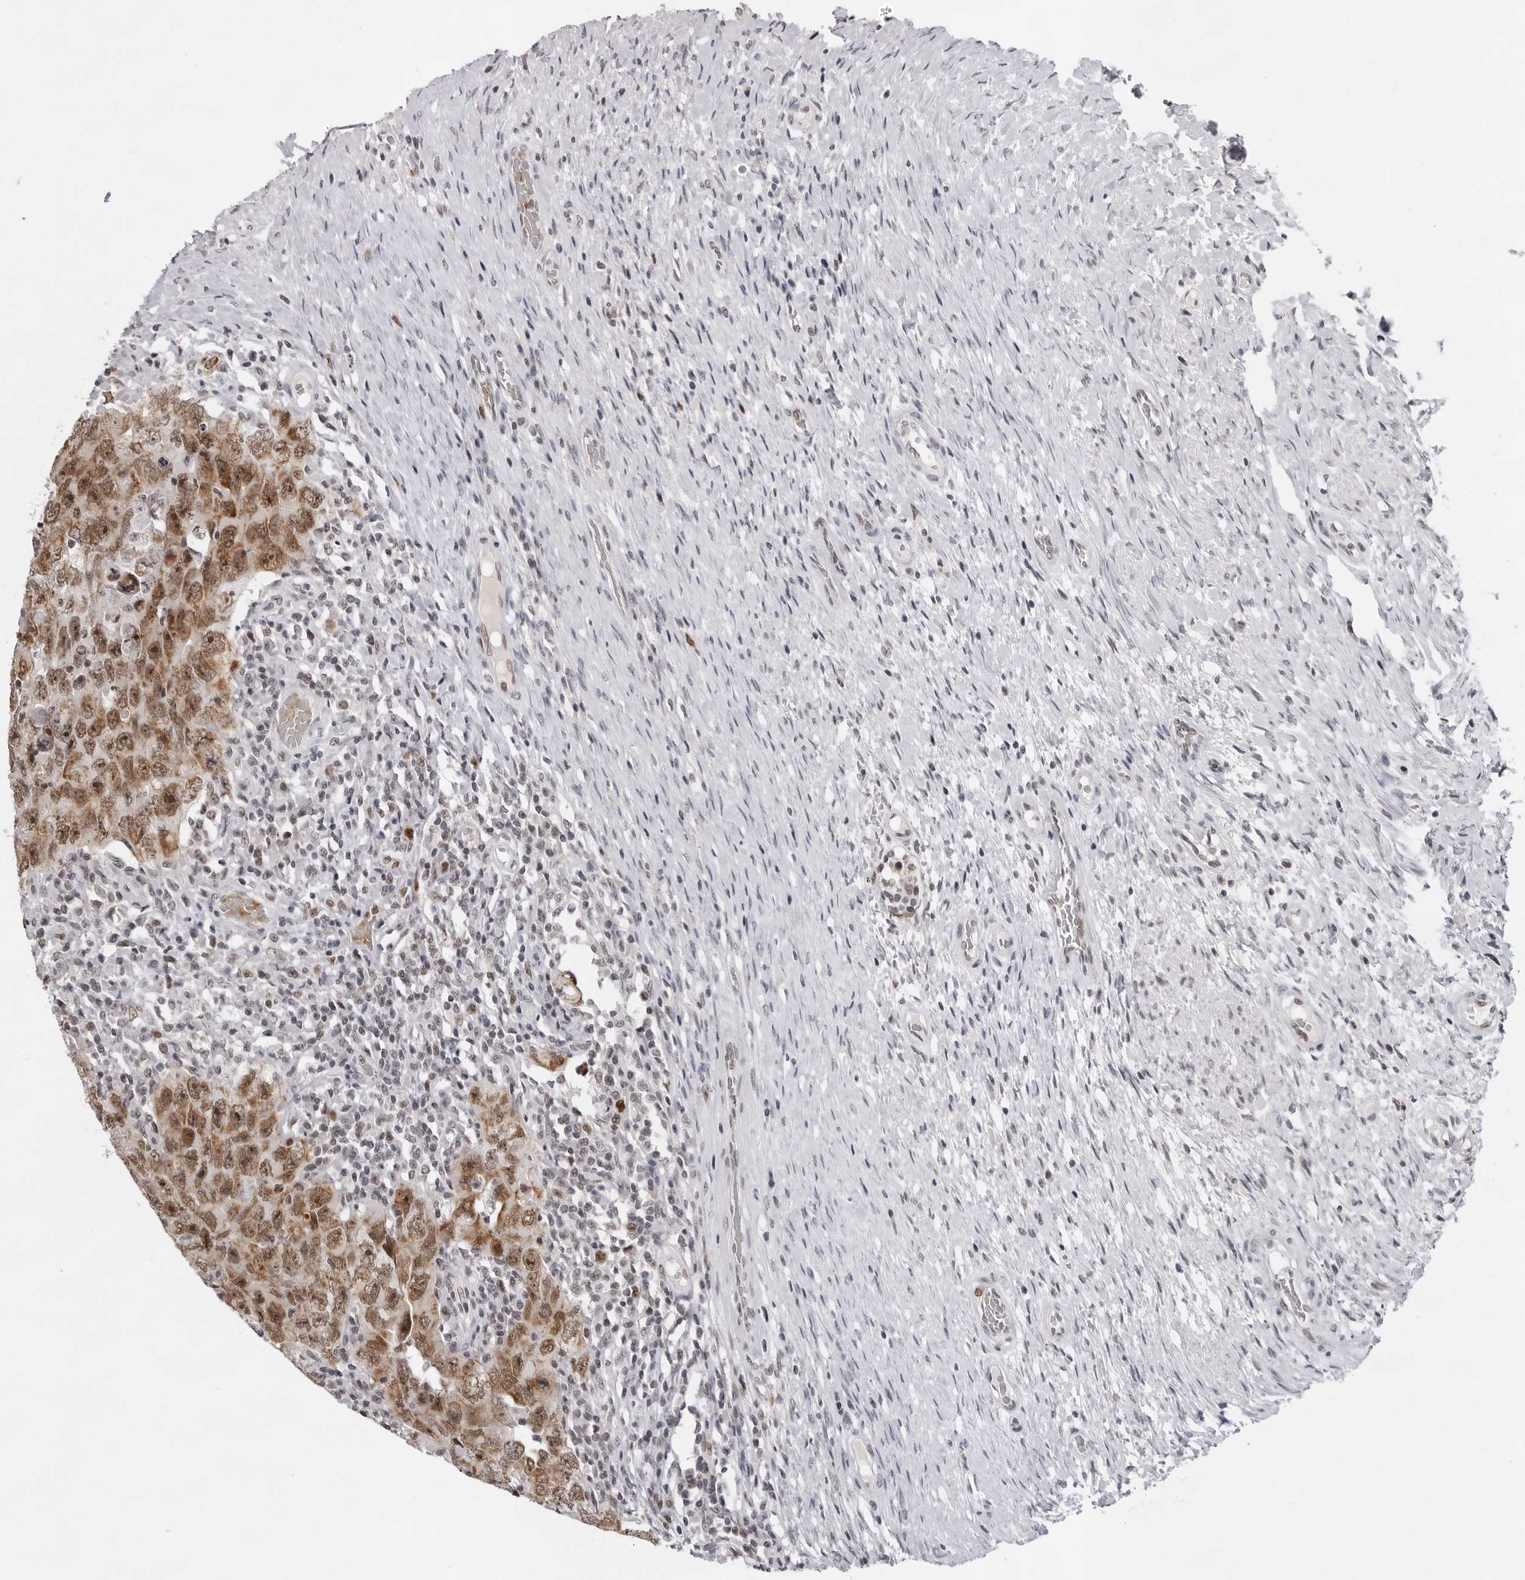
{"staining": {"intensity": "moderate", "quantity": ">75%", "location": "cytoplasmic/membranous,nuclear"}, "tissue": "testis cancer", "cell_type": "Tumor cells", "image_type": "cancer", "snomed": [{"axis": "morphology", "description": "Carcinoma, Embryonal, NOS"}, {"axis": "topography", "description": "Testis"}], "caption": "Embryonal carcinoma (testis) was stained to show a protein in brown. There is medium levels of moderate cytoplasmic/membranous and nuclear positivity in approximately >75% of tumor cells.", "gene": "USP1", "patient": {"sex": "male", "age": 26}}